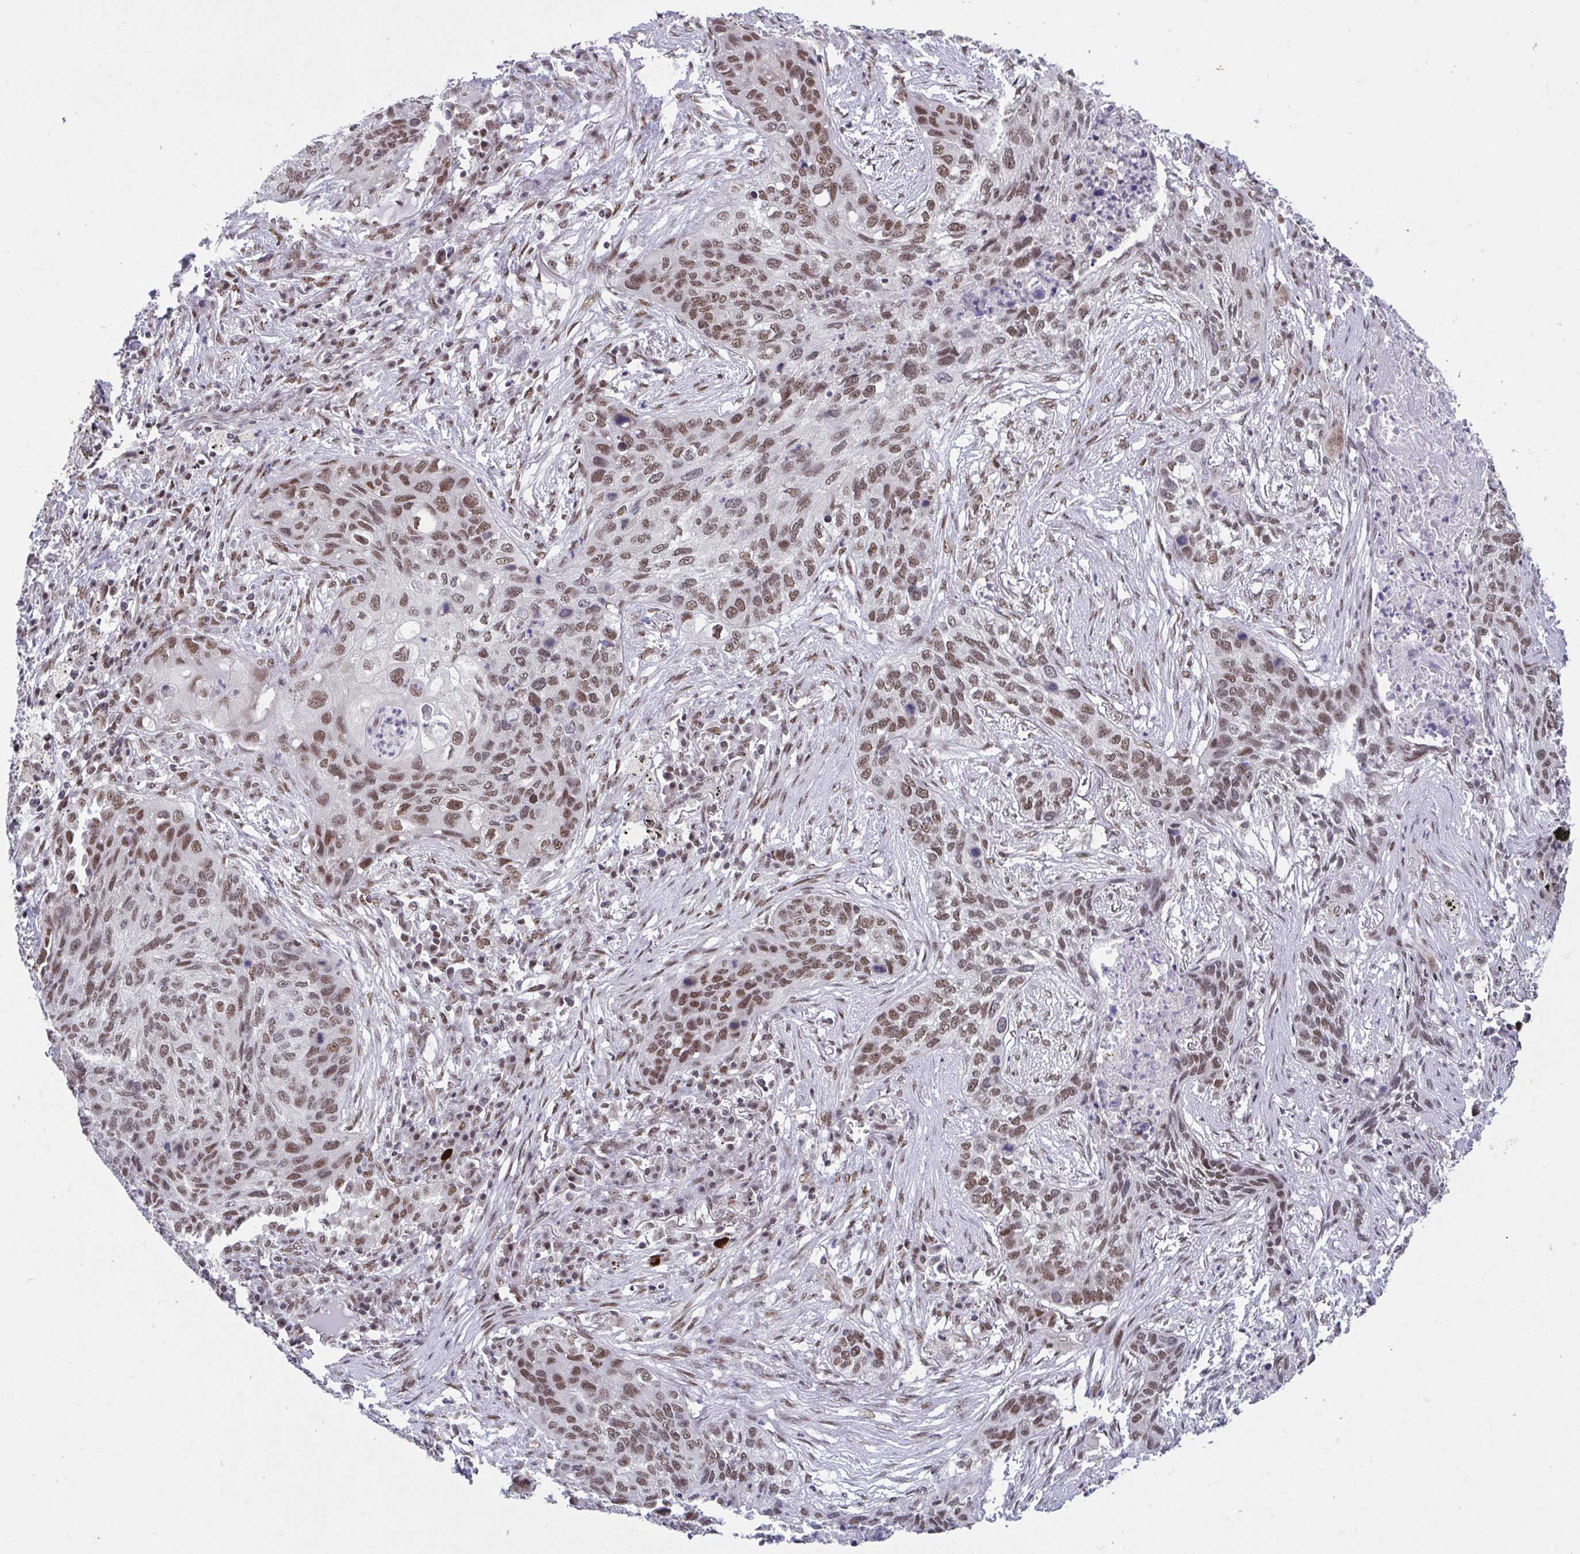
{"staining": {"intensity": "moderate", "quantity": ">75%", "location": "nuclear"}, "tissue": "lung cancer", "cell_type": "Tumor cells", "image_type": "cancer", "snomed": [{"axis": "morphology", "description": "Squamous cell carcinoma, NOS"}, {"axis": "topography", "description": "Lung"}], "caption": "The micrograph reveals immunohistochemical staining of lung cancer (squamous cell carcinoma). There is moderate nuclear positivity is present in about >75% of tumor cells.", "gene": "PHF10", "patient": {"sex": "female", "age": 63}}